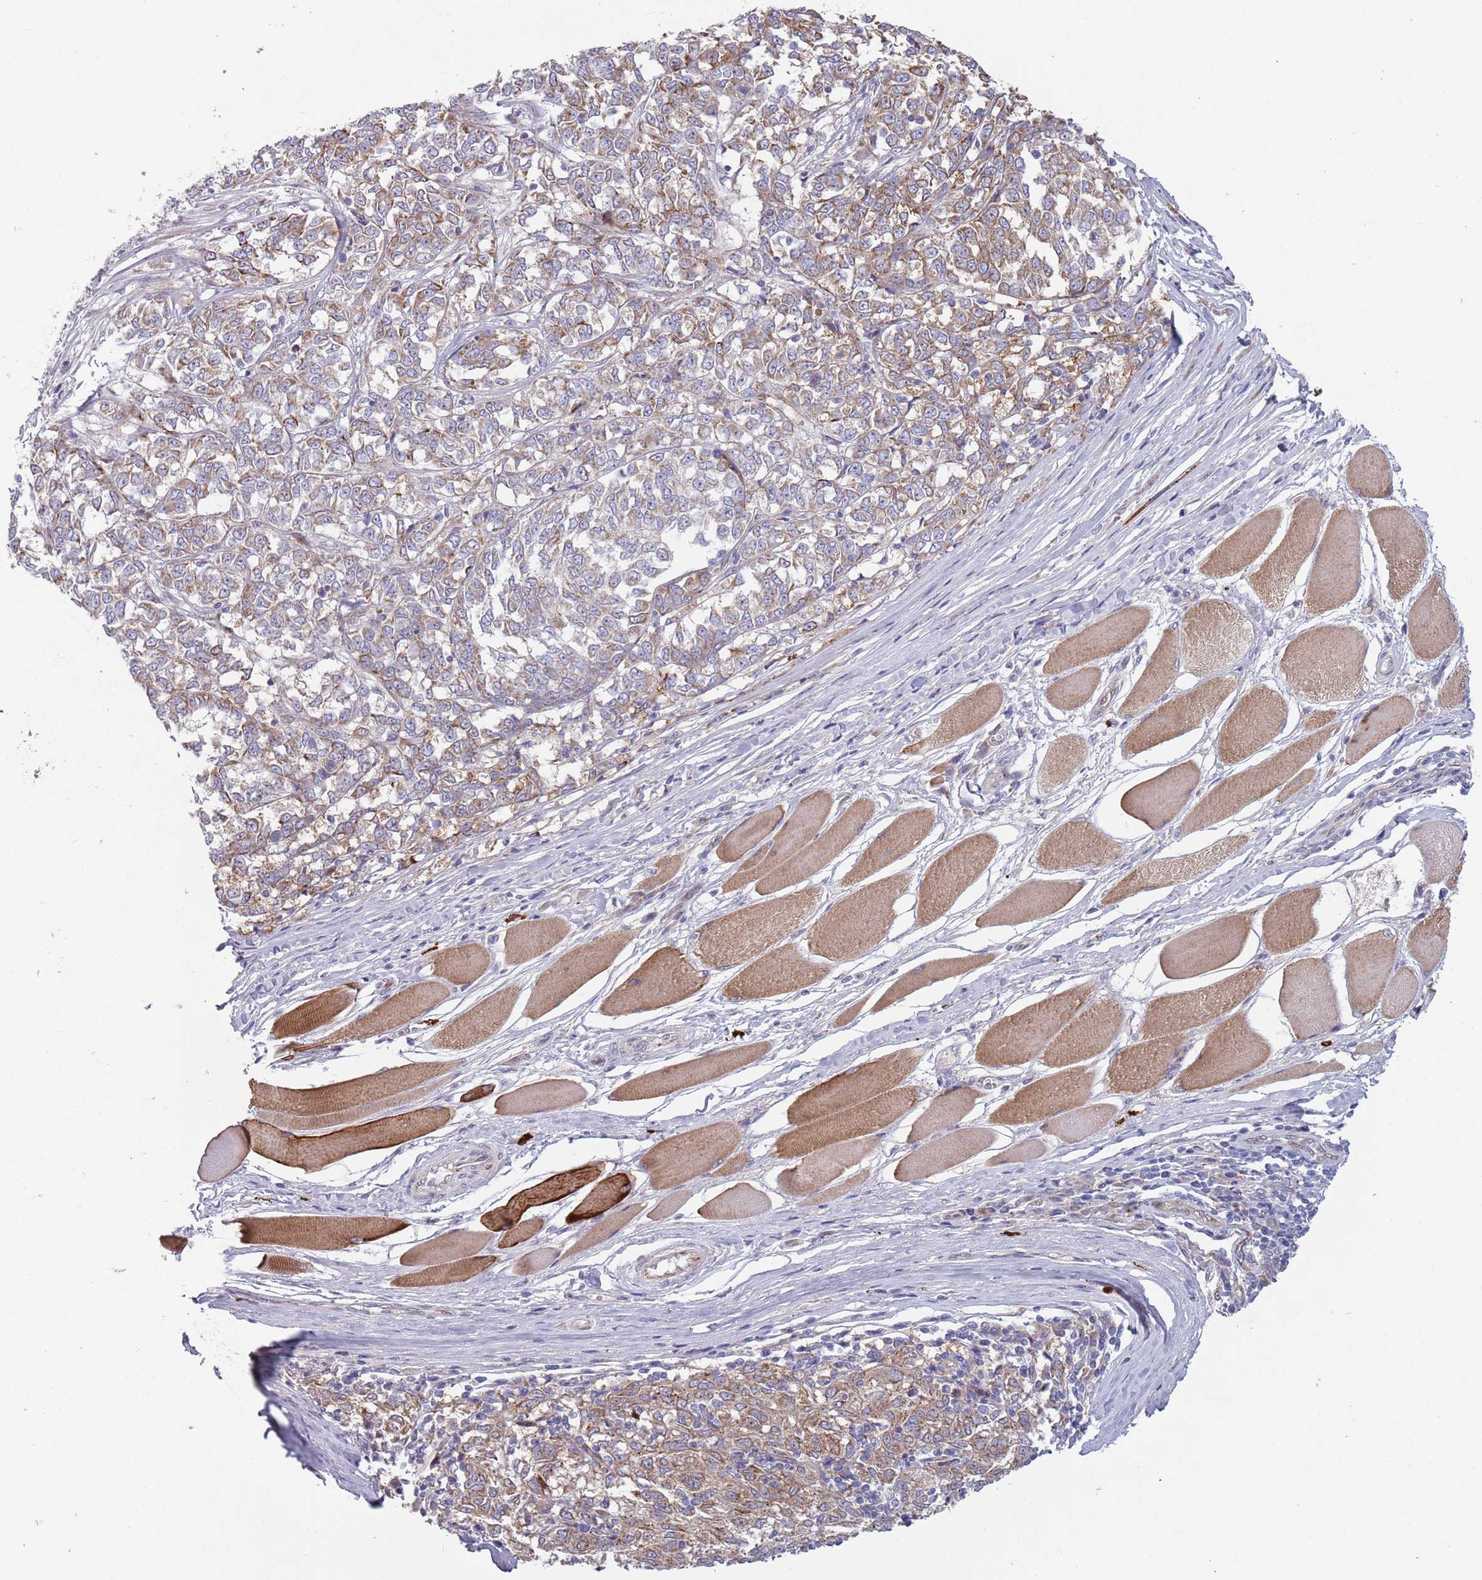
{"staining": {"intensity": "moderate", "quantity": ">75%", "location": "cytoplasmic/membranous"}, "tissue": "melanoma", "cell_type": "Tumor cells", "image_type": "cancer", "snomed": [{"axis": "morphology", "description": "Malignant melanoma, NOS"}, {"axis": "topography", "description": "Skin"}], "caption": "There is medium levels of moderate cytoplasmic/membranous positivity in tumor cells of melanoma, as demonstrated by immunohistochemical staining (brown color).", "gene": "TYW1", "patient": {"sex": "female", "age": 72}}